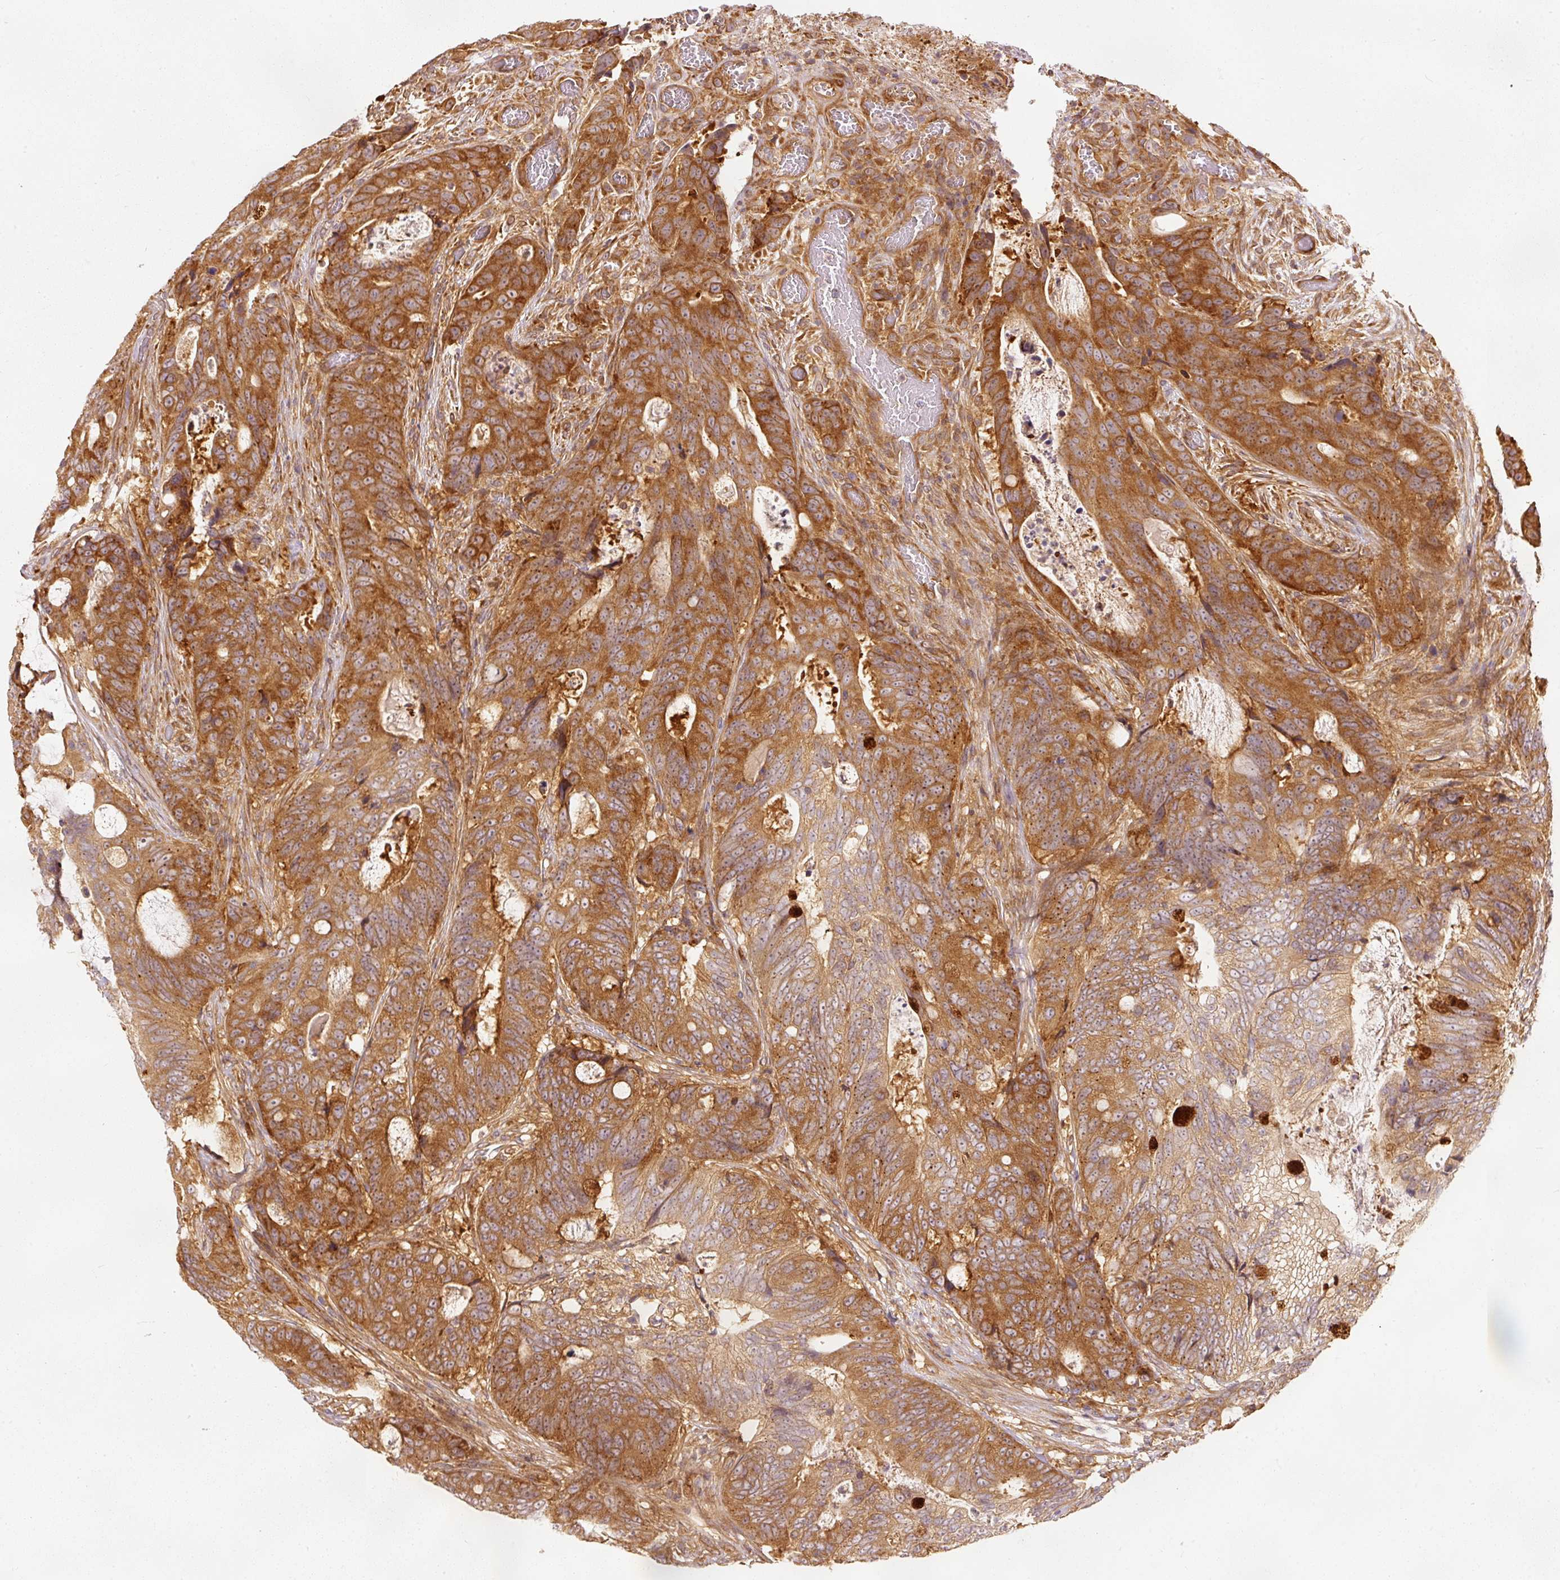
{"staining": {"intensity": "strong", "quantity": ">75%", "location": "cytoplasmic/membranous"}, "tissue": "colorectal cancer", "cell_type": "Tumor cells", "image_type": "cancer", "snomed": [{"axis": "morphology", "description": "Adenocarcinoma, NOS"}, {"axis": "topography", "description": "Colon"}], "caption": "A brown stain highlights strong cytoplasmic/membranous staining of a protein in colorectal cancer (adenocarcinoma) tumor cells.", "gene": "EIF3B", "patient": {"sex": "female", "age": 82}}